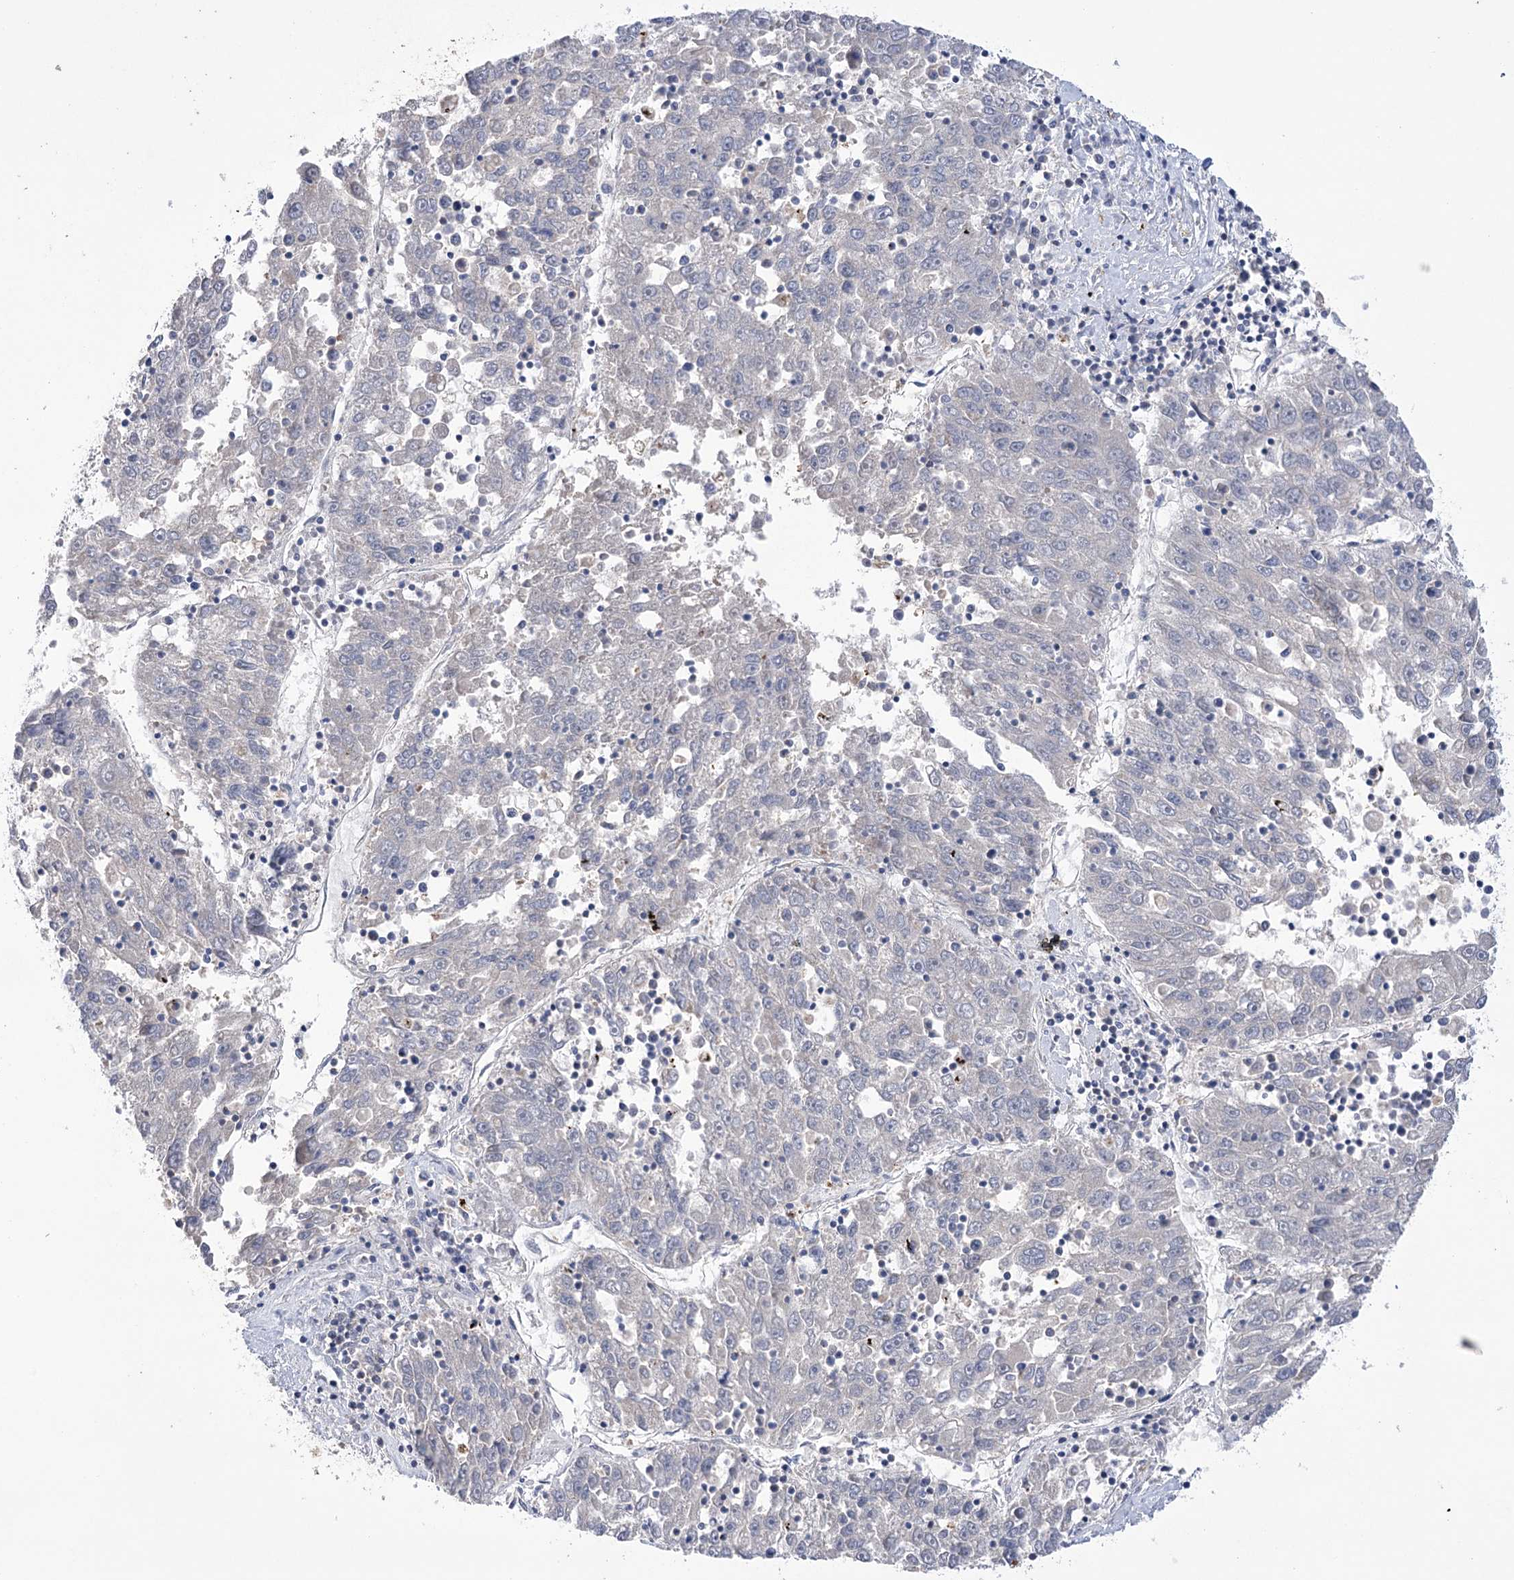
{"staining": {"intensity": "negative", "quantity": "none", "location": "none"}, "tissue": "liver cancer", "cell_type": "Tumor cells", "image_type": "cancer", "snomed": [{"axis": "morphology", "description": "Carcinoma, Hepatocellular, NOS"}, {"axis": "topography", "description": "Liver"}], "caption": "The photomicrograph displays no staining of tumor cells in liver cancer. (DAB immunohistochemistry (IHC), high magnification).", "gene": "TRIM71", "patient": {"sex": "male", "age": 49}}